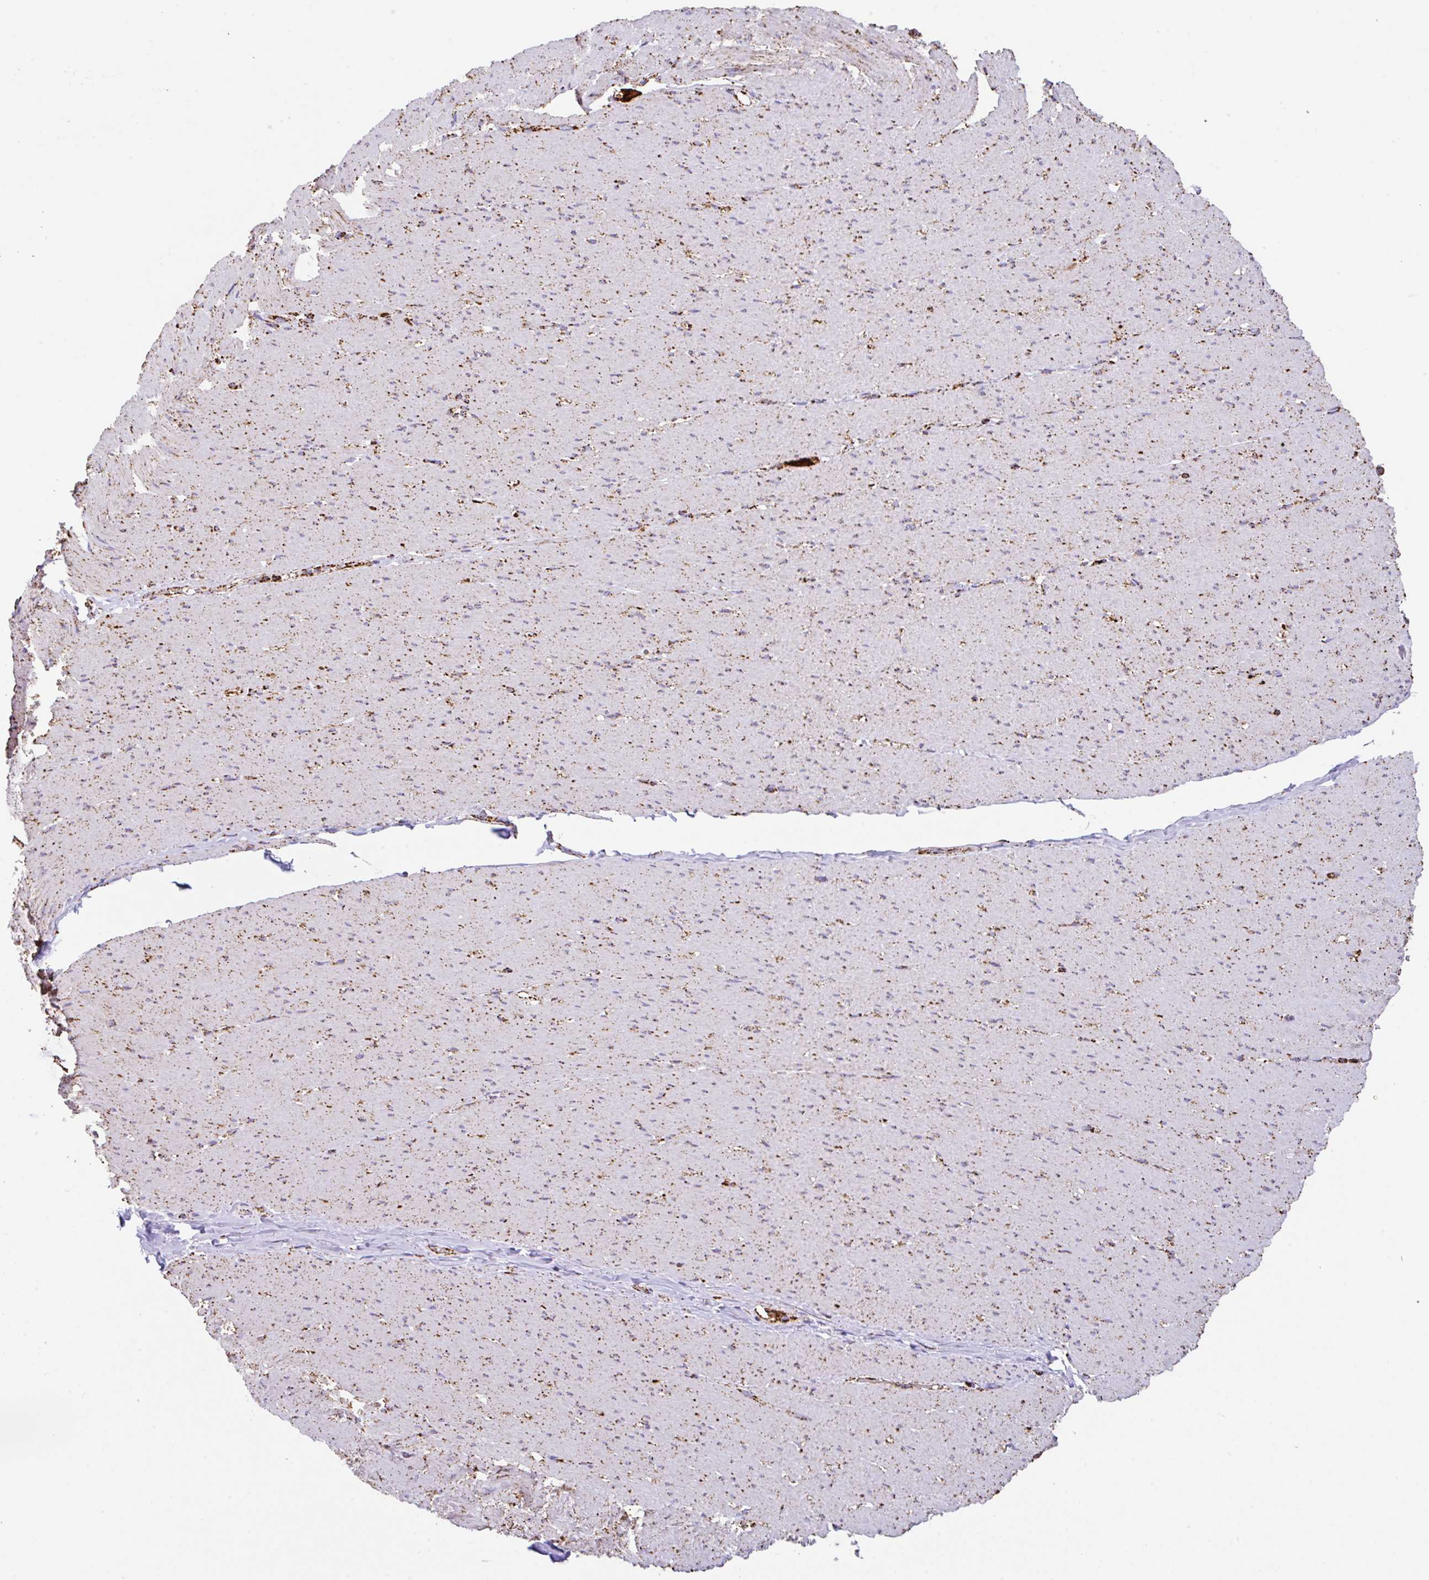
{"staining": {"intensity": "strong", "quantity": ">75%", "location": "cytoplasmic/membranous"}, "tissue": "smooth muscle", "cell_type": "Smooth muscle cells", "image_type": "normal", "snomed": [{"axis": "morphology", "description": "Normal tissue, NOS"}, {"axis": "topography", "description": "Smooth muscle"}, {"axis": "topography", "description": "Rectum"}], "caption": "Brown immunohistochemical staining in normal smooth muscle displays strong cytoplasmic/membranous staining in about >75% of smooth muscle cells. The staining was performed using DAB to visualize the protein expression in brown, while the nuclei were stained in blue with hematoxylin (Magnification: 20x).", "gene": "ANKRD33B", "patient": {"sex": "male", "age": 53}}